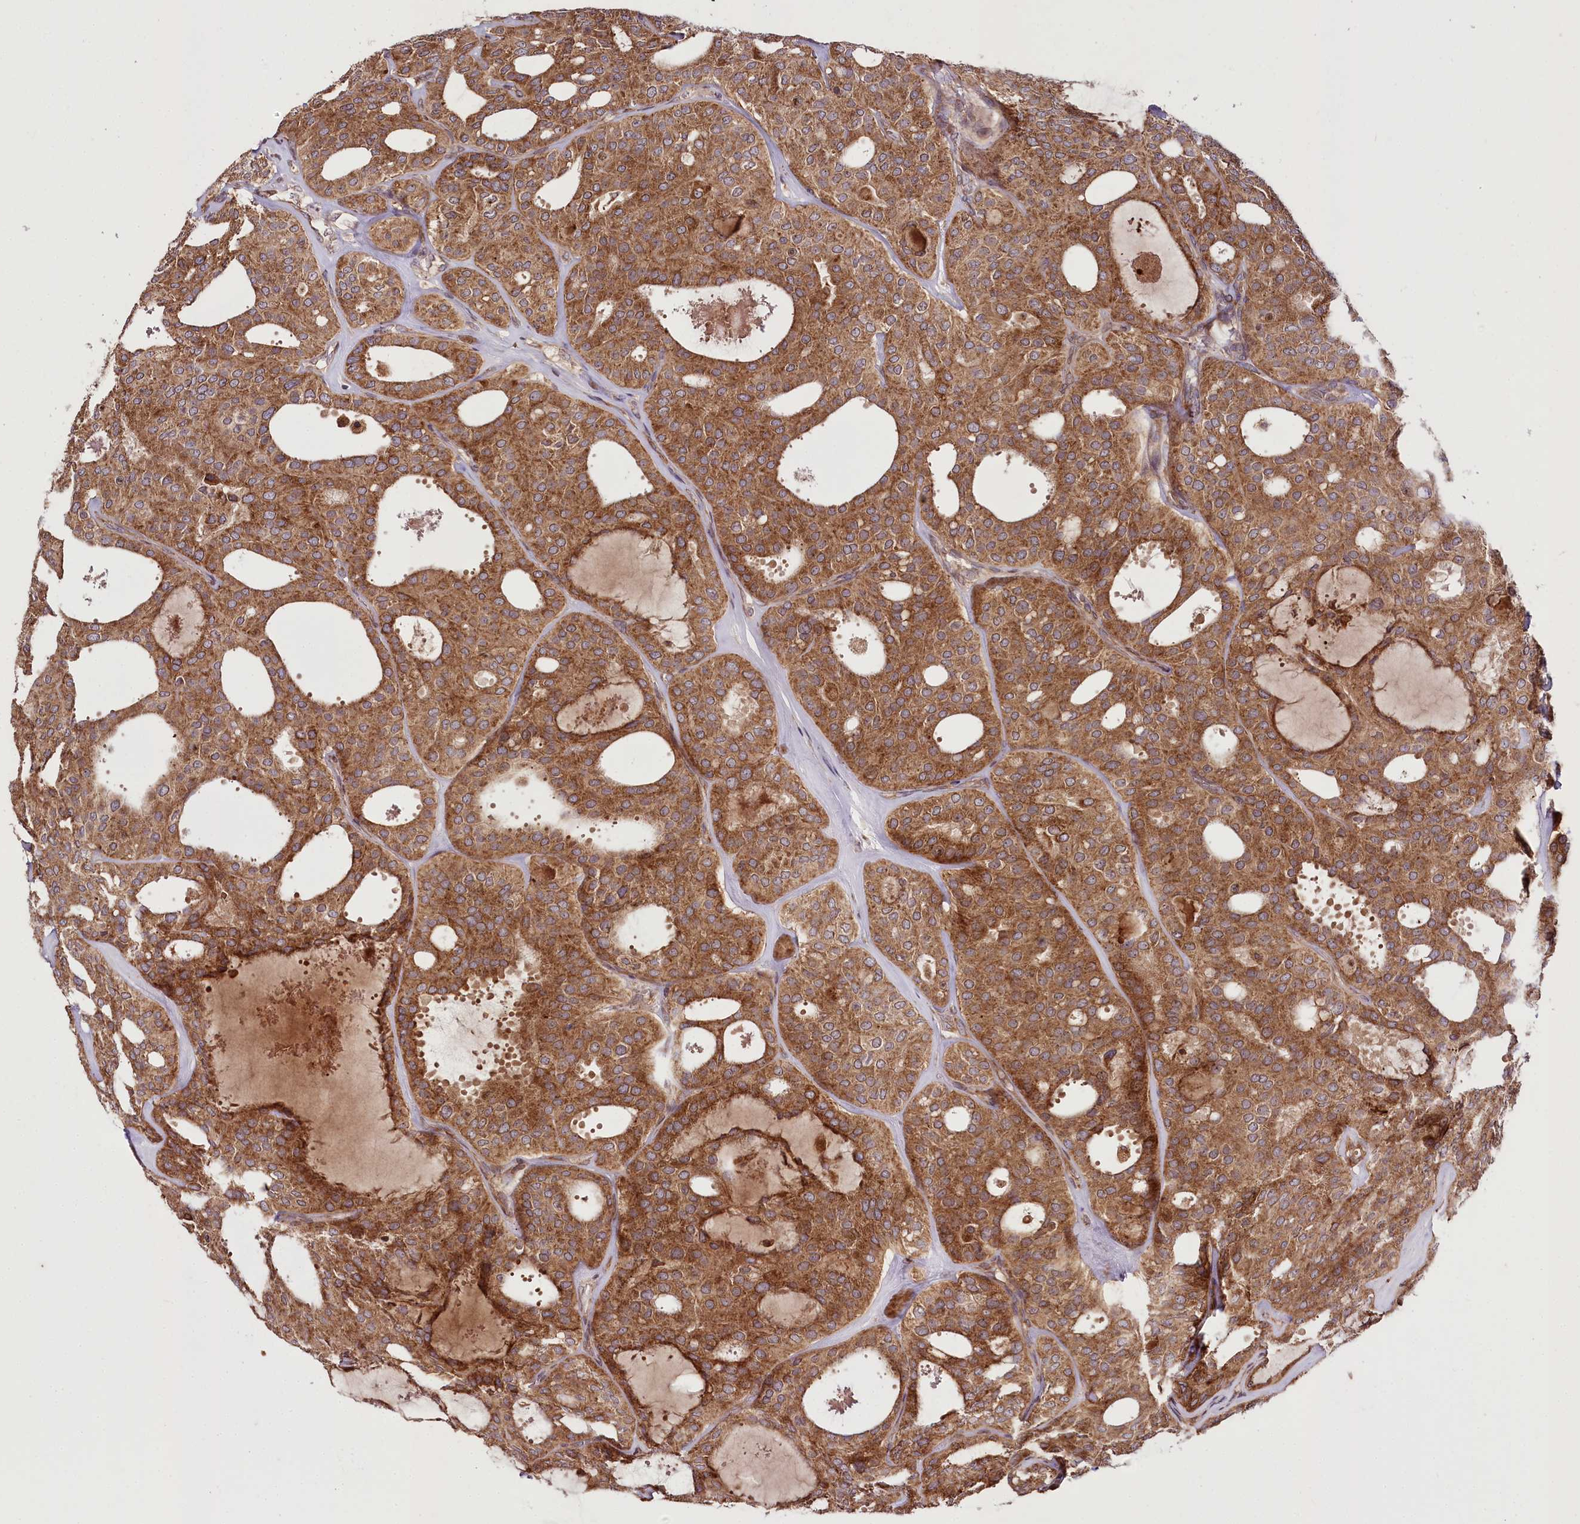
{"staining": {"intensity": "moderate", "quantity": ">75%", "location": "cytoplasmic/membranous"}, "tissue": "thyroid cancer", "cell_type": "Tumor cells", "image_type": "cancer", "snomed": [{"axis": "morphology", "description": "Follicular adenoma carcinoma, NOS"}, {"axis": "topography", "description": "Thyroid gland"}], "caption": "A brown stain highlights moderate cytoplasmic/membranous expression of a protein in human follicular adenoma carcinoma (thyroid) tumor cells.", "gene": "RAB7A", "patient": {"sex": "male", "age": 75}}